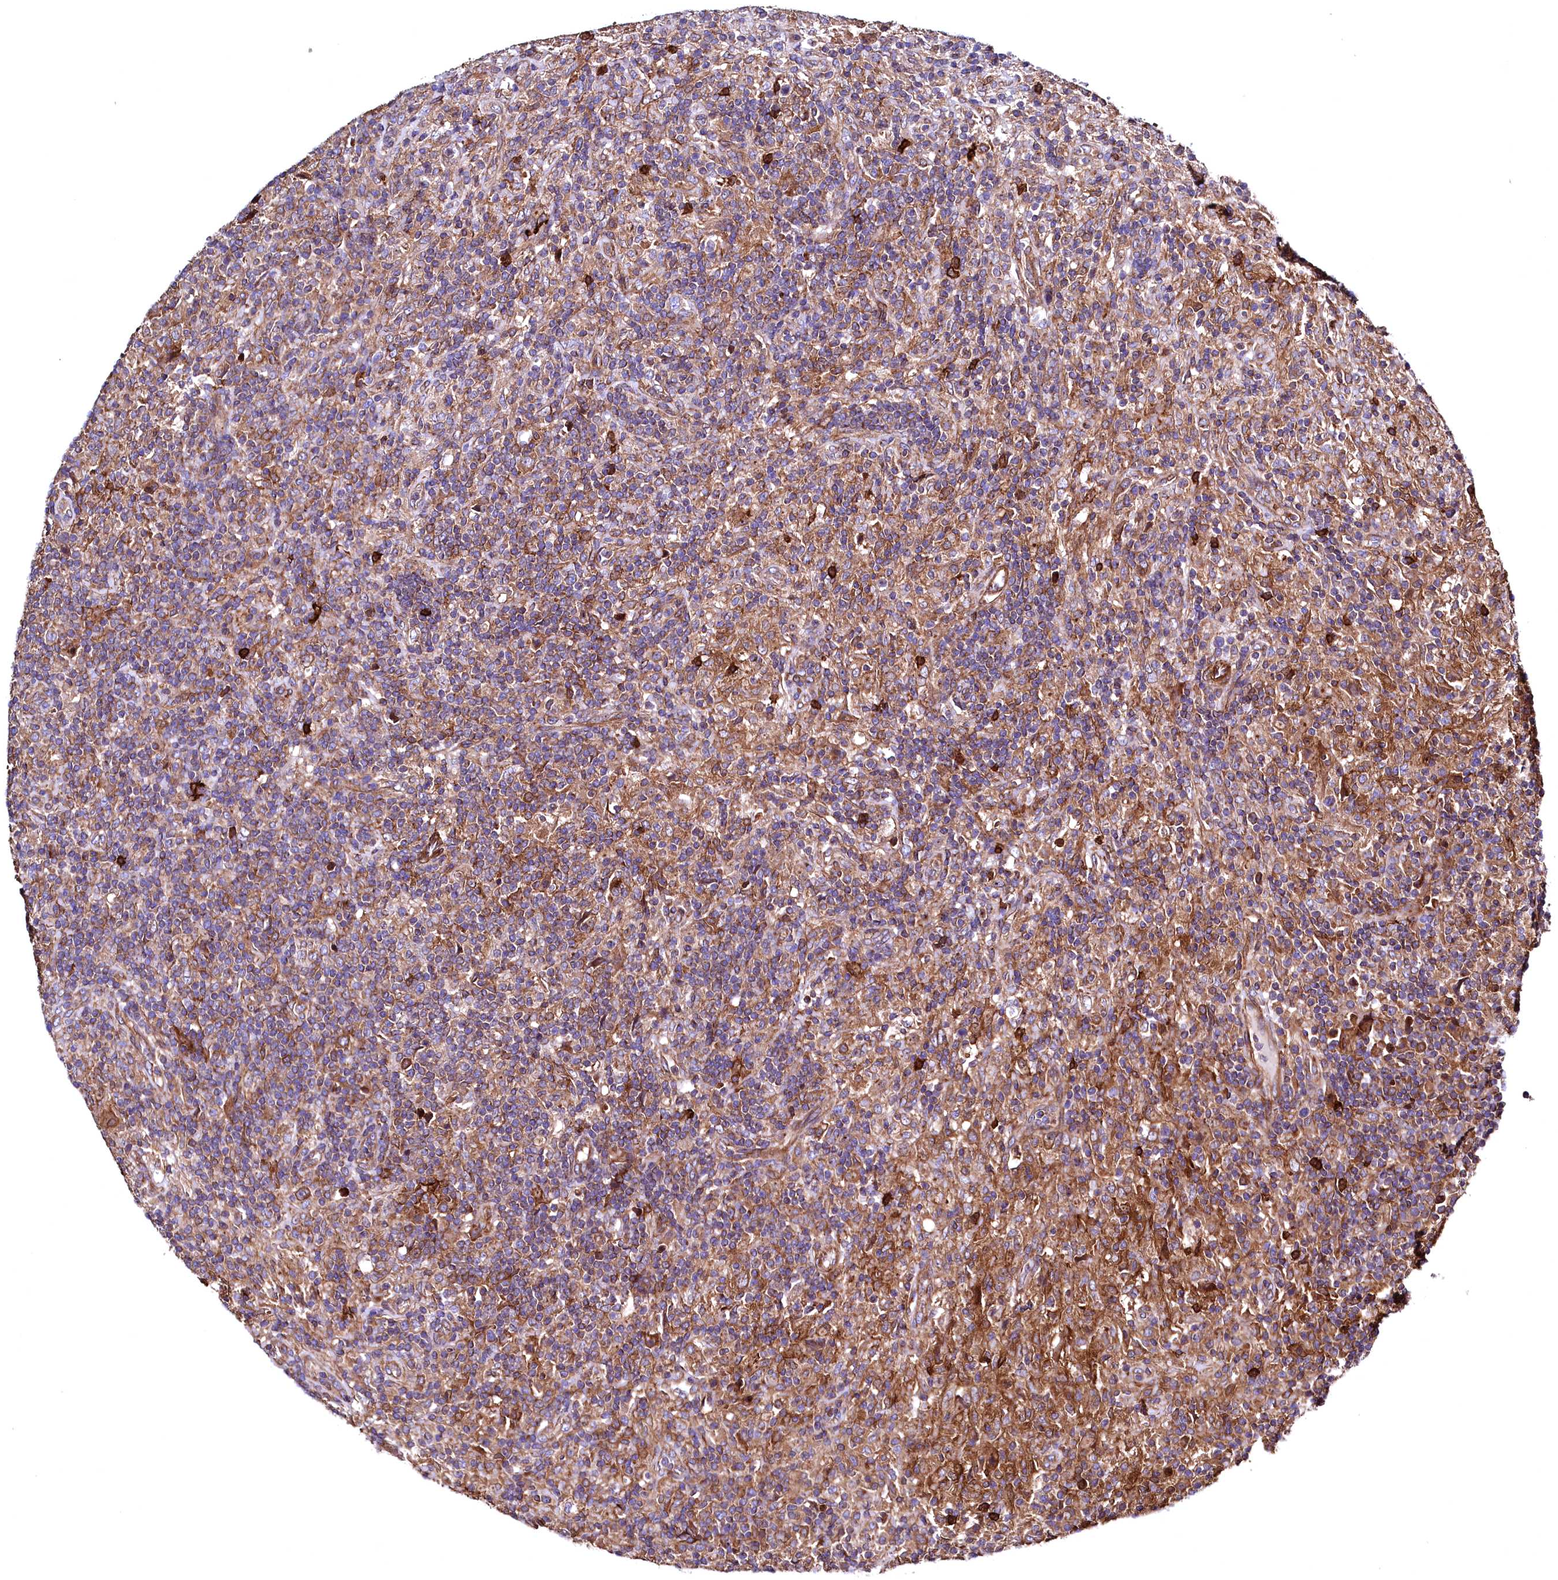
{"staining": {"intensity": "moderate", "quantity": "25%-75%", "location": "cytoplasmic/membranous"}, "tissue": "lymphoma", "cell_type": "Tumor cells", "image_type": "cancer", "snomed": [{"axis": "morphology", "description": "Hodgkin's disease, NOS"}, {"axis": "topography", "description": "Lymph node"}], "caption": "Immunohistochemical staining of Hodgkin's disease shows moderate cytoplasmic/membranous protein staining in about 25%-75% of tumor cells.", "gene": "STAMBPL1", "patient": {"sex": "male", "age": 70}}